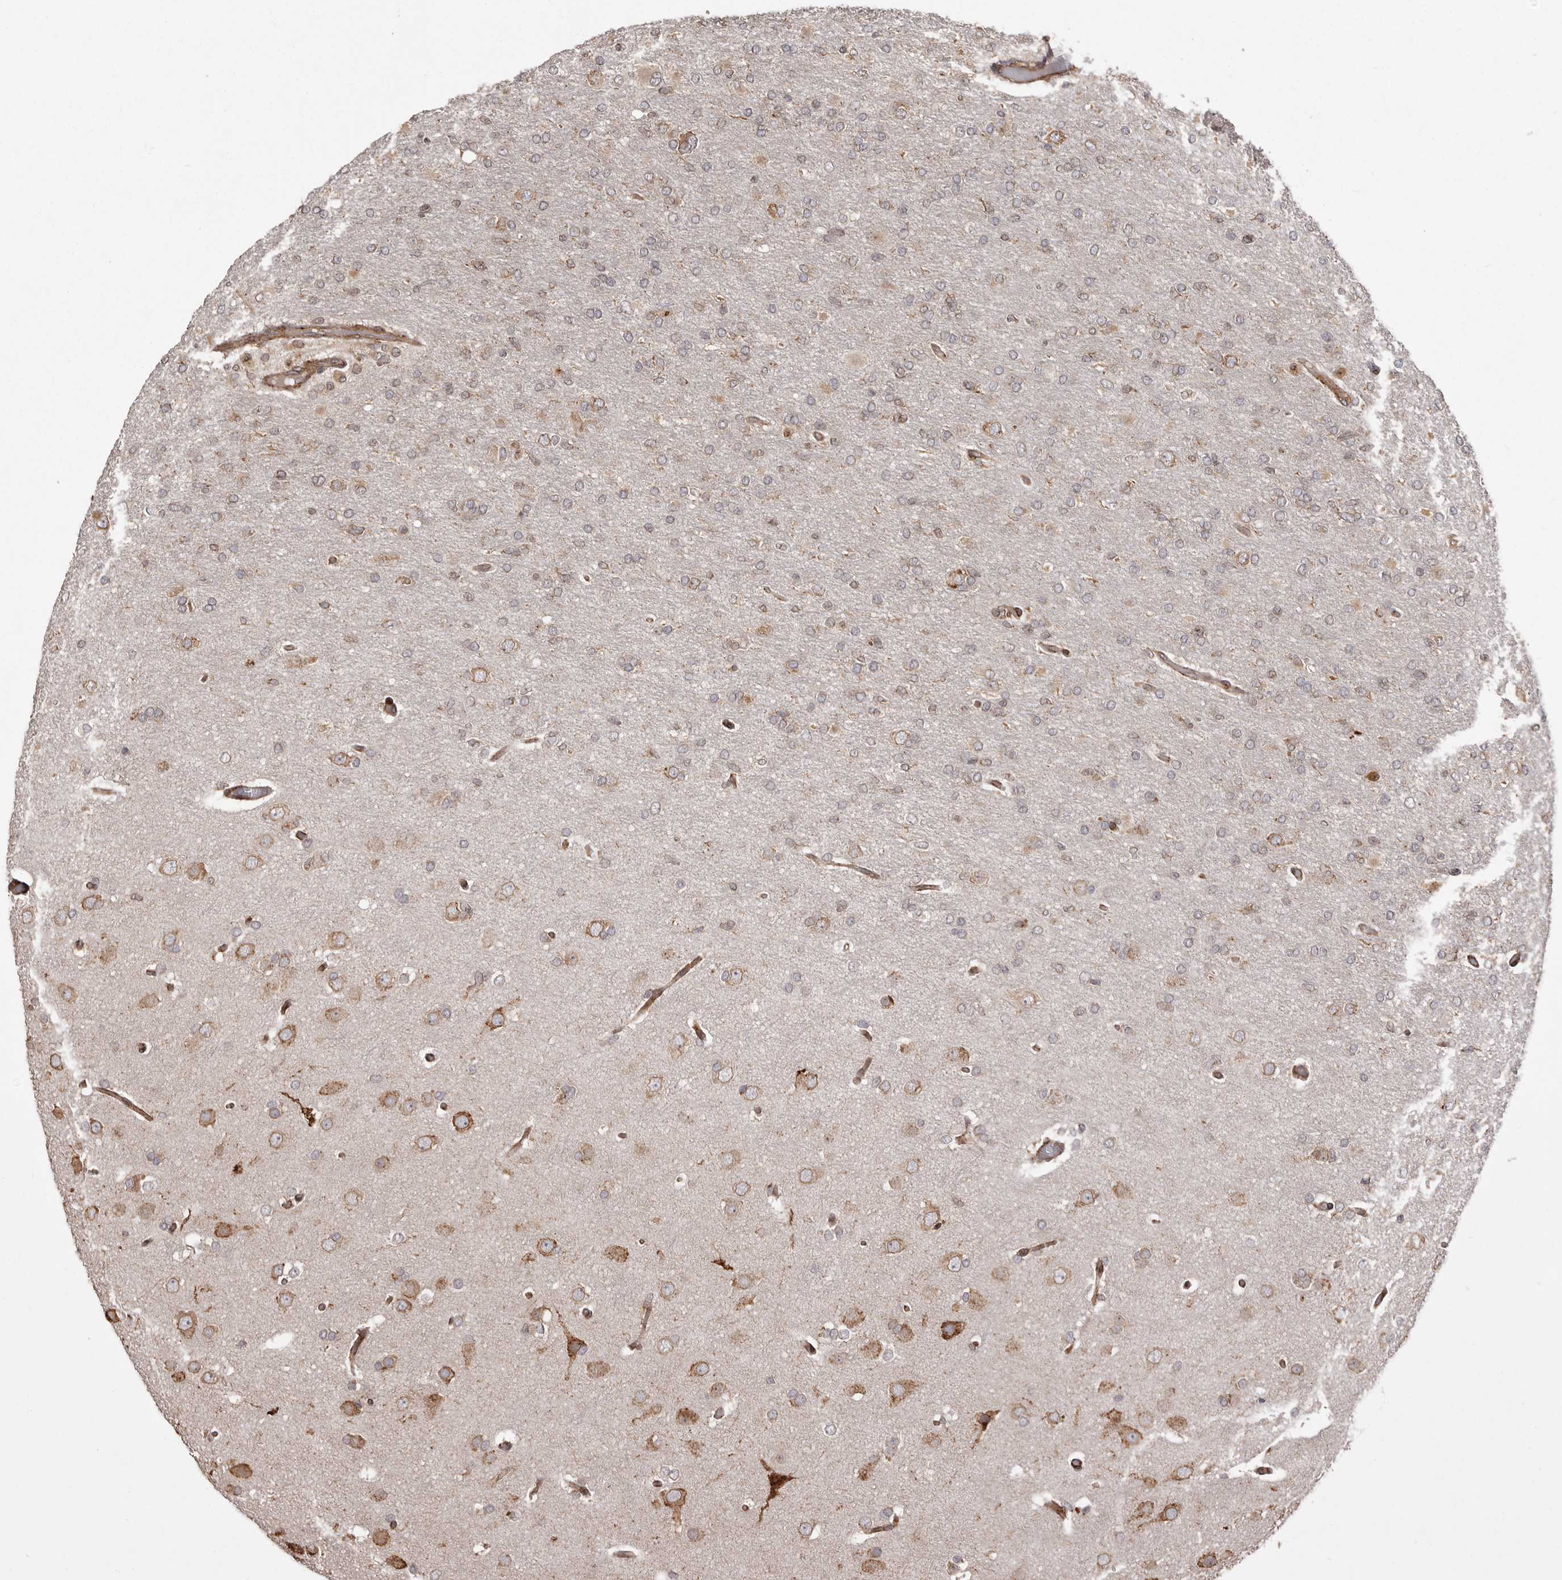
{"staining": {"intensity": "weak", "quantity": "<25%", "location": "cytoplasmic/membranous"}, "tissue": "glioma", "cell_type": "Tumor cells", "image_type": "cancer", "snomed": [{"axis": "morphology", "description": "Glioma, malignant, High grade"}, {"axis": "topography", "description": "Cerebral cortex"}], "caption": "Glioma was stained to show a protein in brown. There is no significant expression in tumor cells.", "gene": "NUP43", "patient": {"sex": "female", "age": 36}}